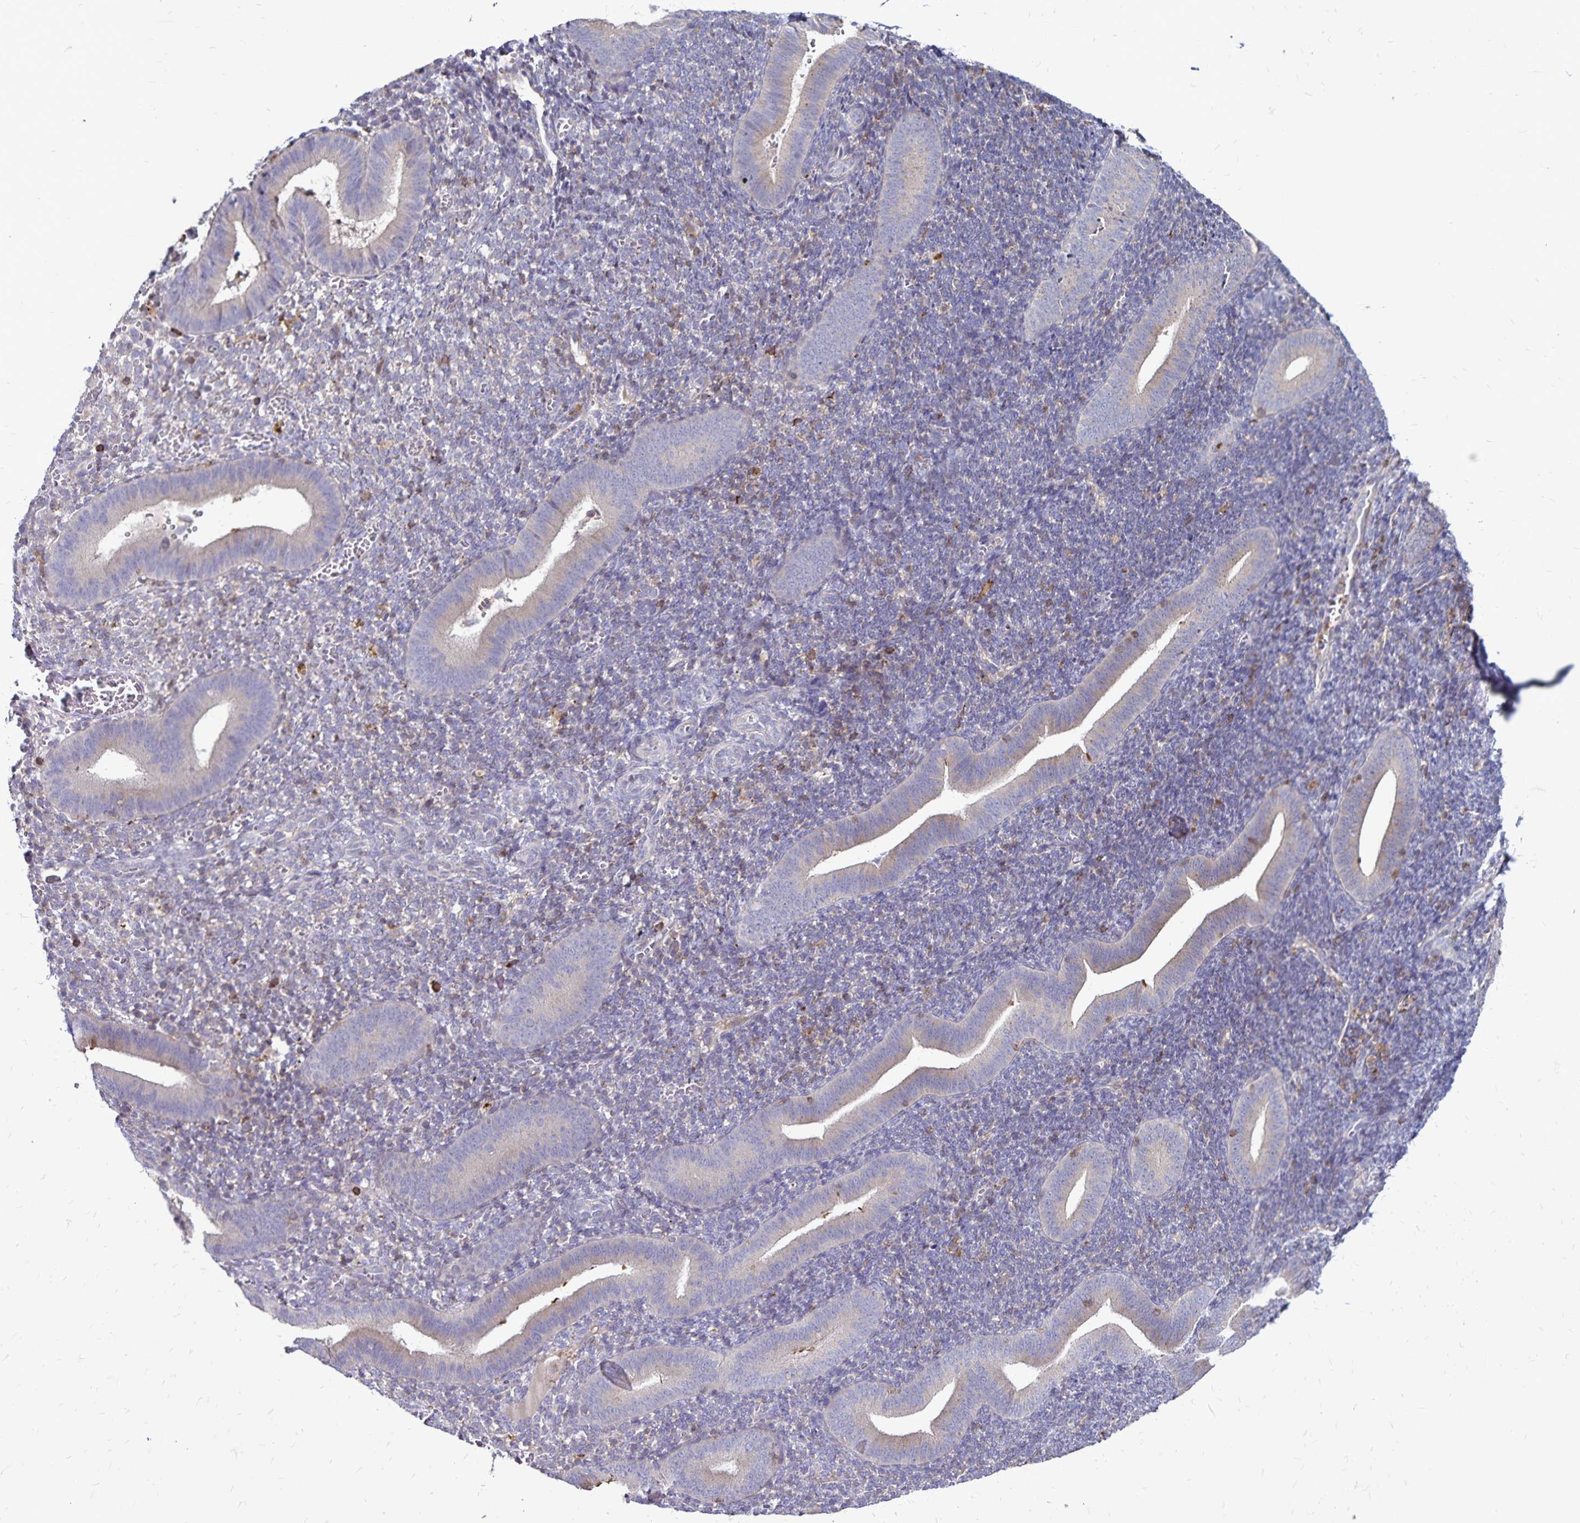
{"staining": {"intensity": "negative", "quantity": "none", "location": "none"}, "tissue": "endometrium", "cell_type": "Cells in endometrial stroma", "image_type": "normal", "snomed": [{"axis": "morphology", "description": "Normal tissue, NOS"}, {"axis": "topography", "description": "Endometrium"}], "caption": "DAB (3,3'-diaminobenzidine) immunohistochemical staining of benign human endometrium reveals no significant positivity in cells in endometrial stroma.", "gene": "NAGPA", "patient": {"sex": "female", "age": 25}}